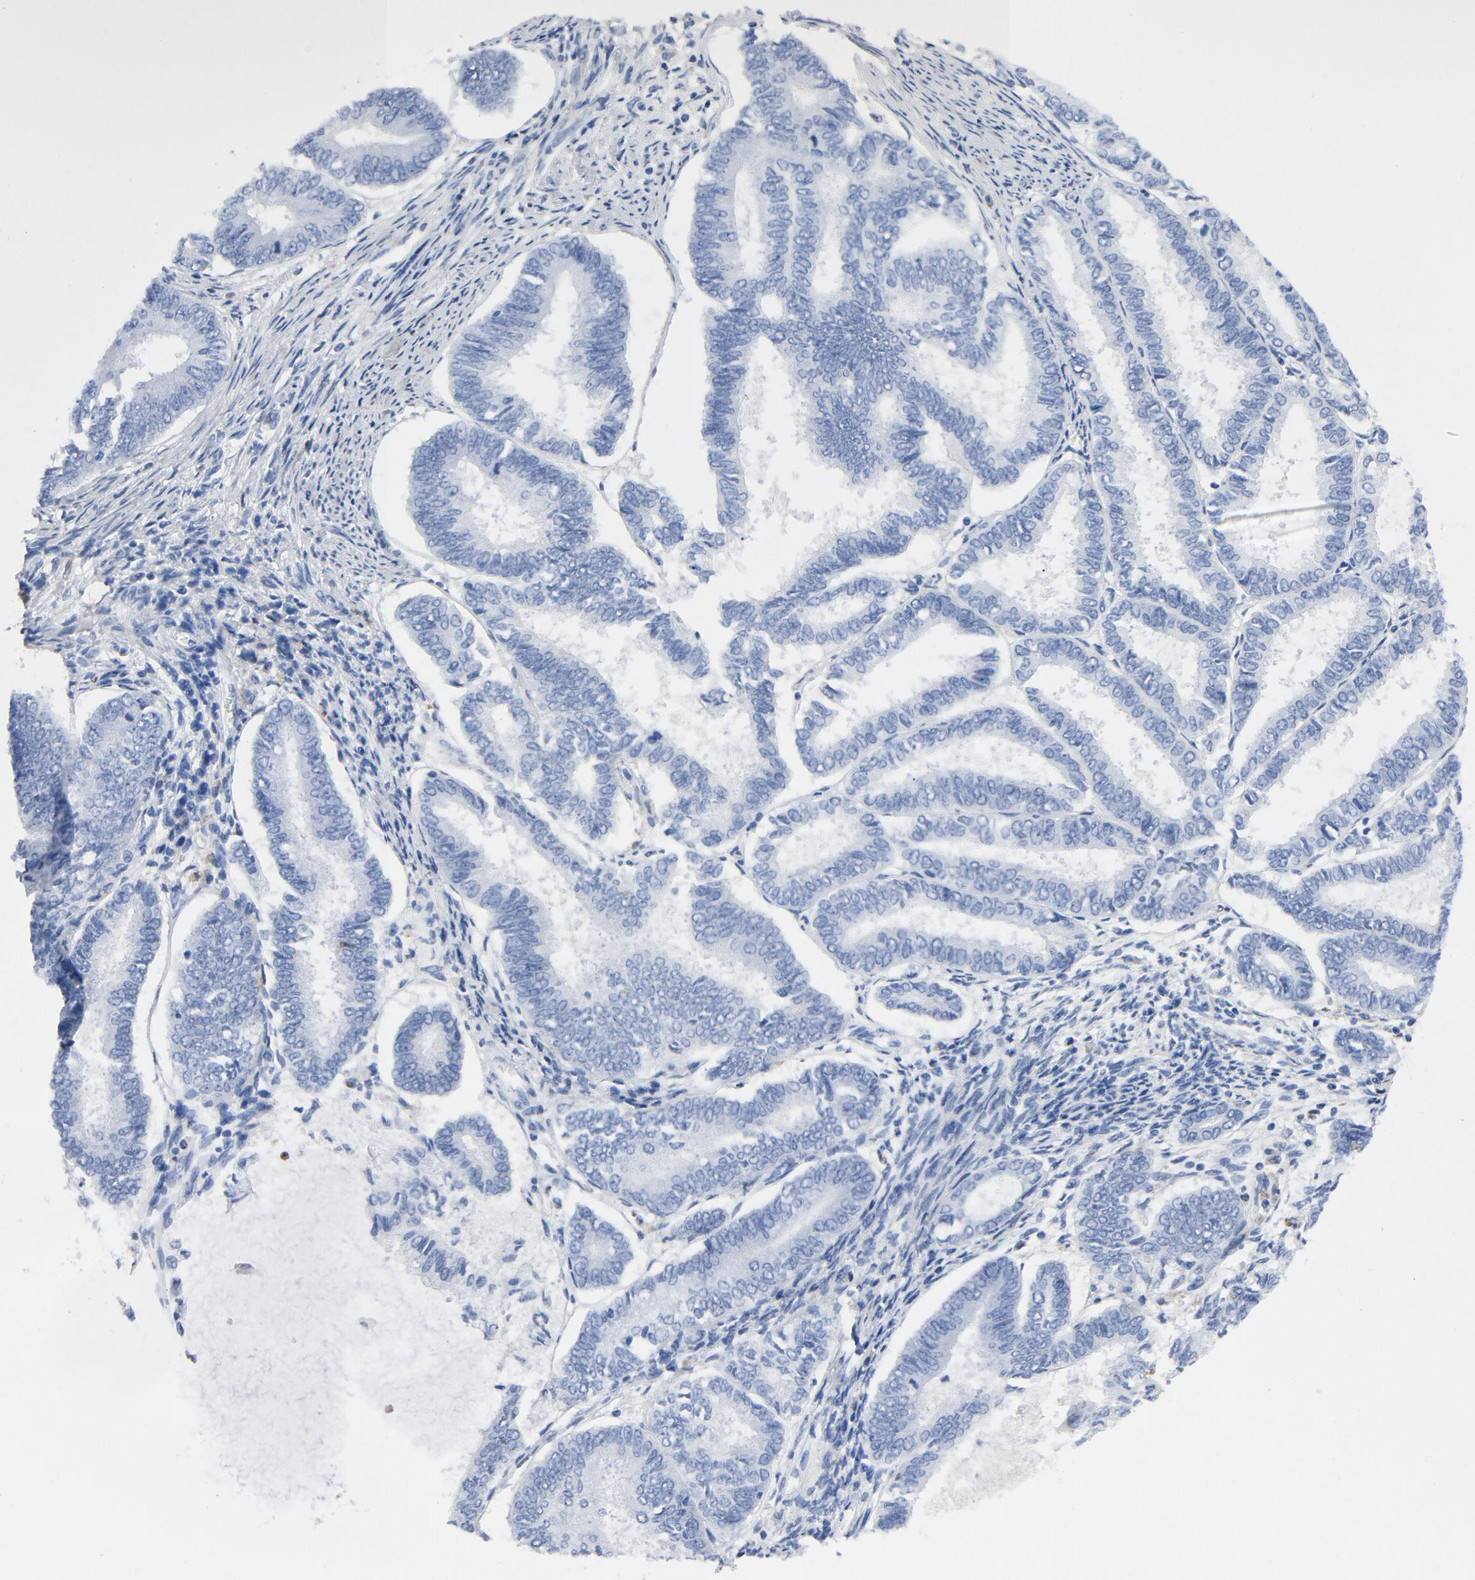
{"staining": {"intensity": "negative", "quantity": "none", "location": "none"}, "tissue": "endometrial cancer", "cell_type": "Tumor cells", "image_type": "cancer", "snomed": [{"axis": "morphology", "description": "Adenocarcinoma, NOS"}, {"axis": "topography", "description": "Endometrium"}], "caption": "Immunohistochemistry photomicrograph of adenocarcinoma (endometrial) stained for a protein (brown), which reveals no staining in tumor cells. (DAB IHC with hematoxylin counter stain).", "gene": "NCF1", "patient": {"sex": "female", "age": 86}}